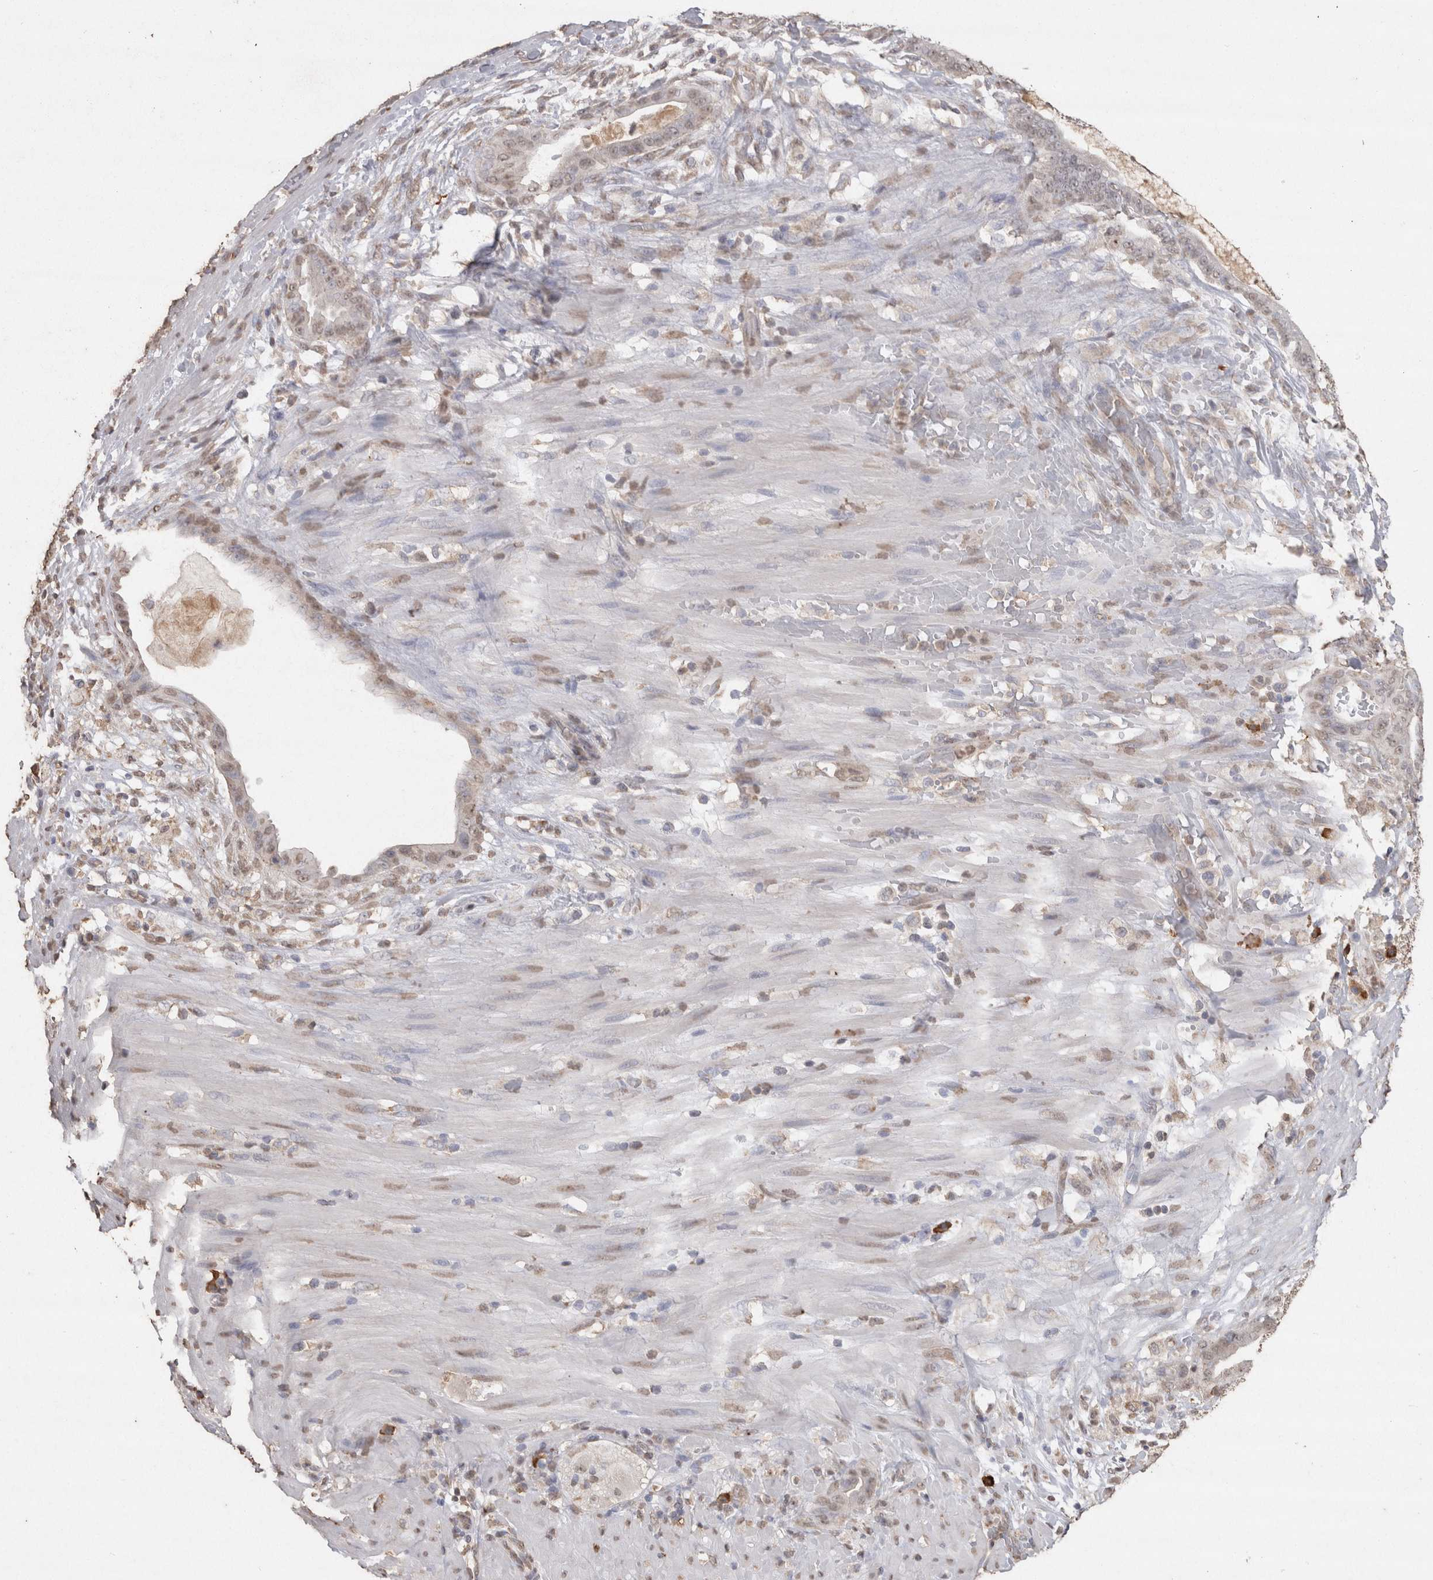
{"staining": {"intensity": "weak", "quantity": "25%-75%", "location": "nuclear"}, "tissue": "pancreatic cancer", "cell_type": "Tumor cells", "image_type": "cancer", "snomed": [{"axis": "morphology", "description": "Adenocarcinoma, NOS"}, {"axis": "topography", "description": "Pancreas"}], "caption": "Pancreatic cancer tissue demonstrates weak nuclear expression in about 25%-75% of tumor cells, visualized by immunohistochemistry.", "gene": "CRELD2", "patient": {"sex": "male", "age": 63}}